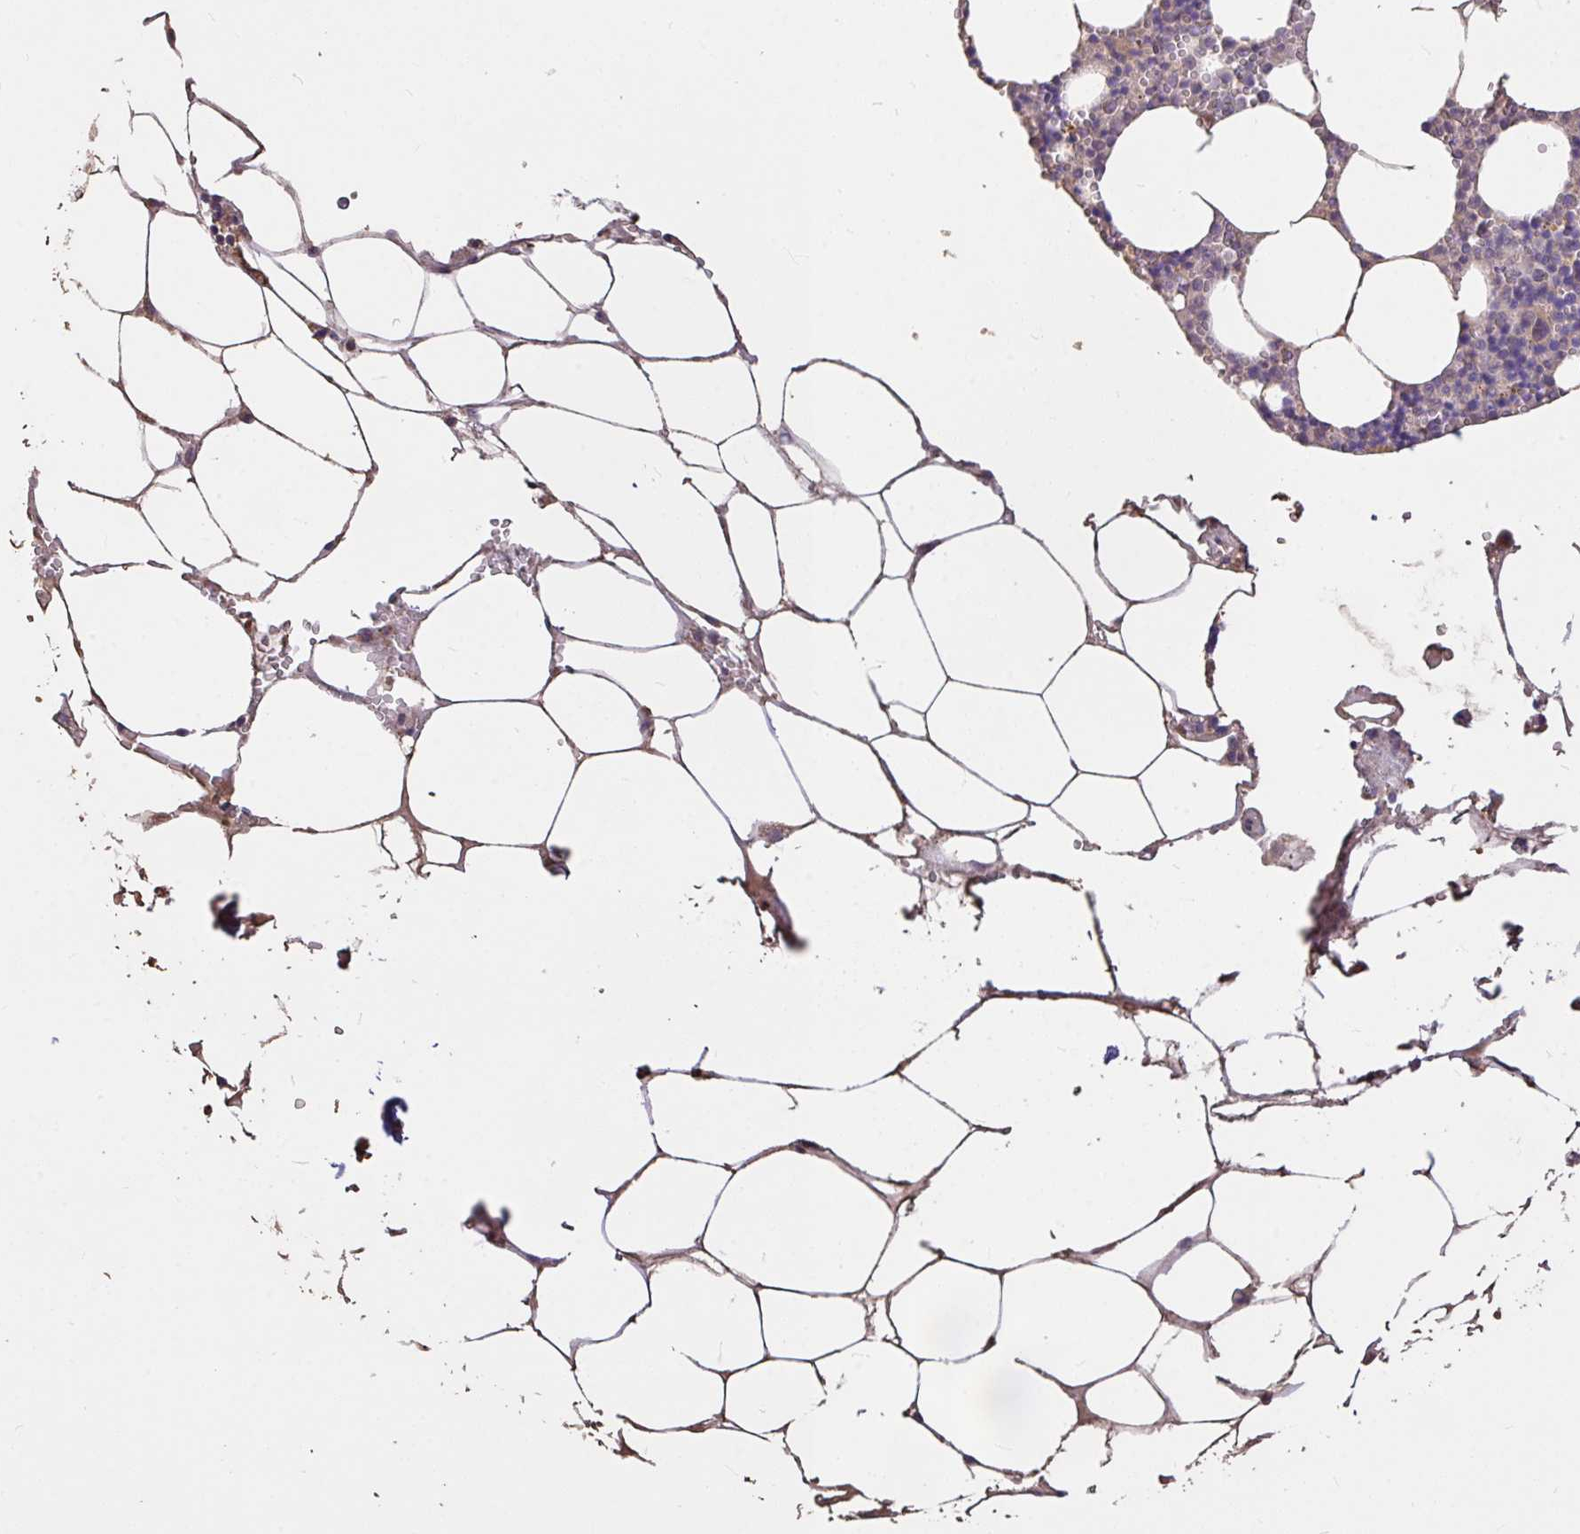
{"staining": {"intensity": "moderate", "quantity": "25%-75%", "location": "cytoplasmic/membranous"}, "tissue": "bone marrow", "cell_type": "Hematopoietic cells", "image_type": "normal", "snomed": [{"axis": "morphology", "description": "Normal tissue, NOS"}, {"axis": "topography", "description": "Bone marrow"}], "caption": "Protein staining of normal bone marrow demonstrates moderate cytoplasmic/membranous expression in about 25%-75% of hematopoietic cells.", "gene": "FCER1A", "patient": {"sex": "male", "age": 54}}